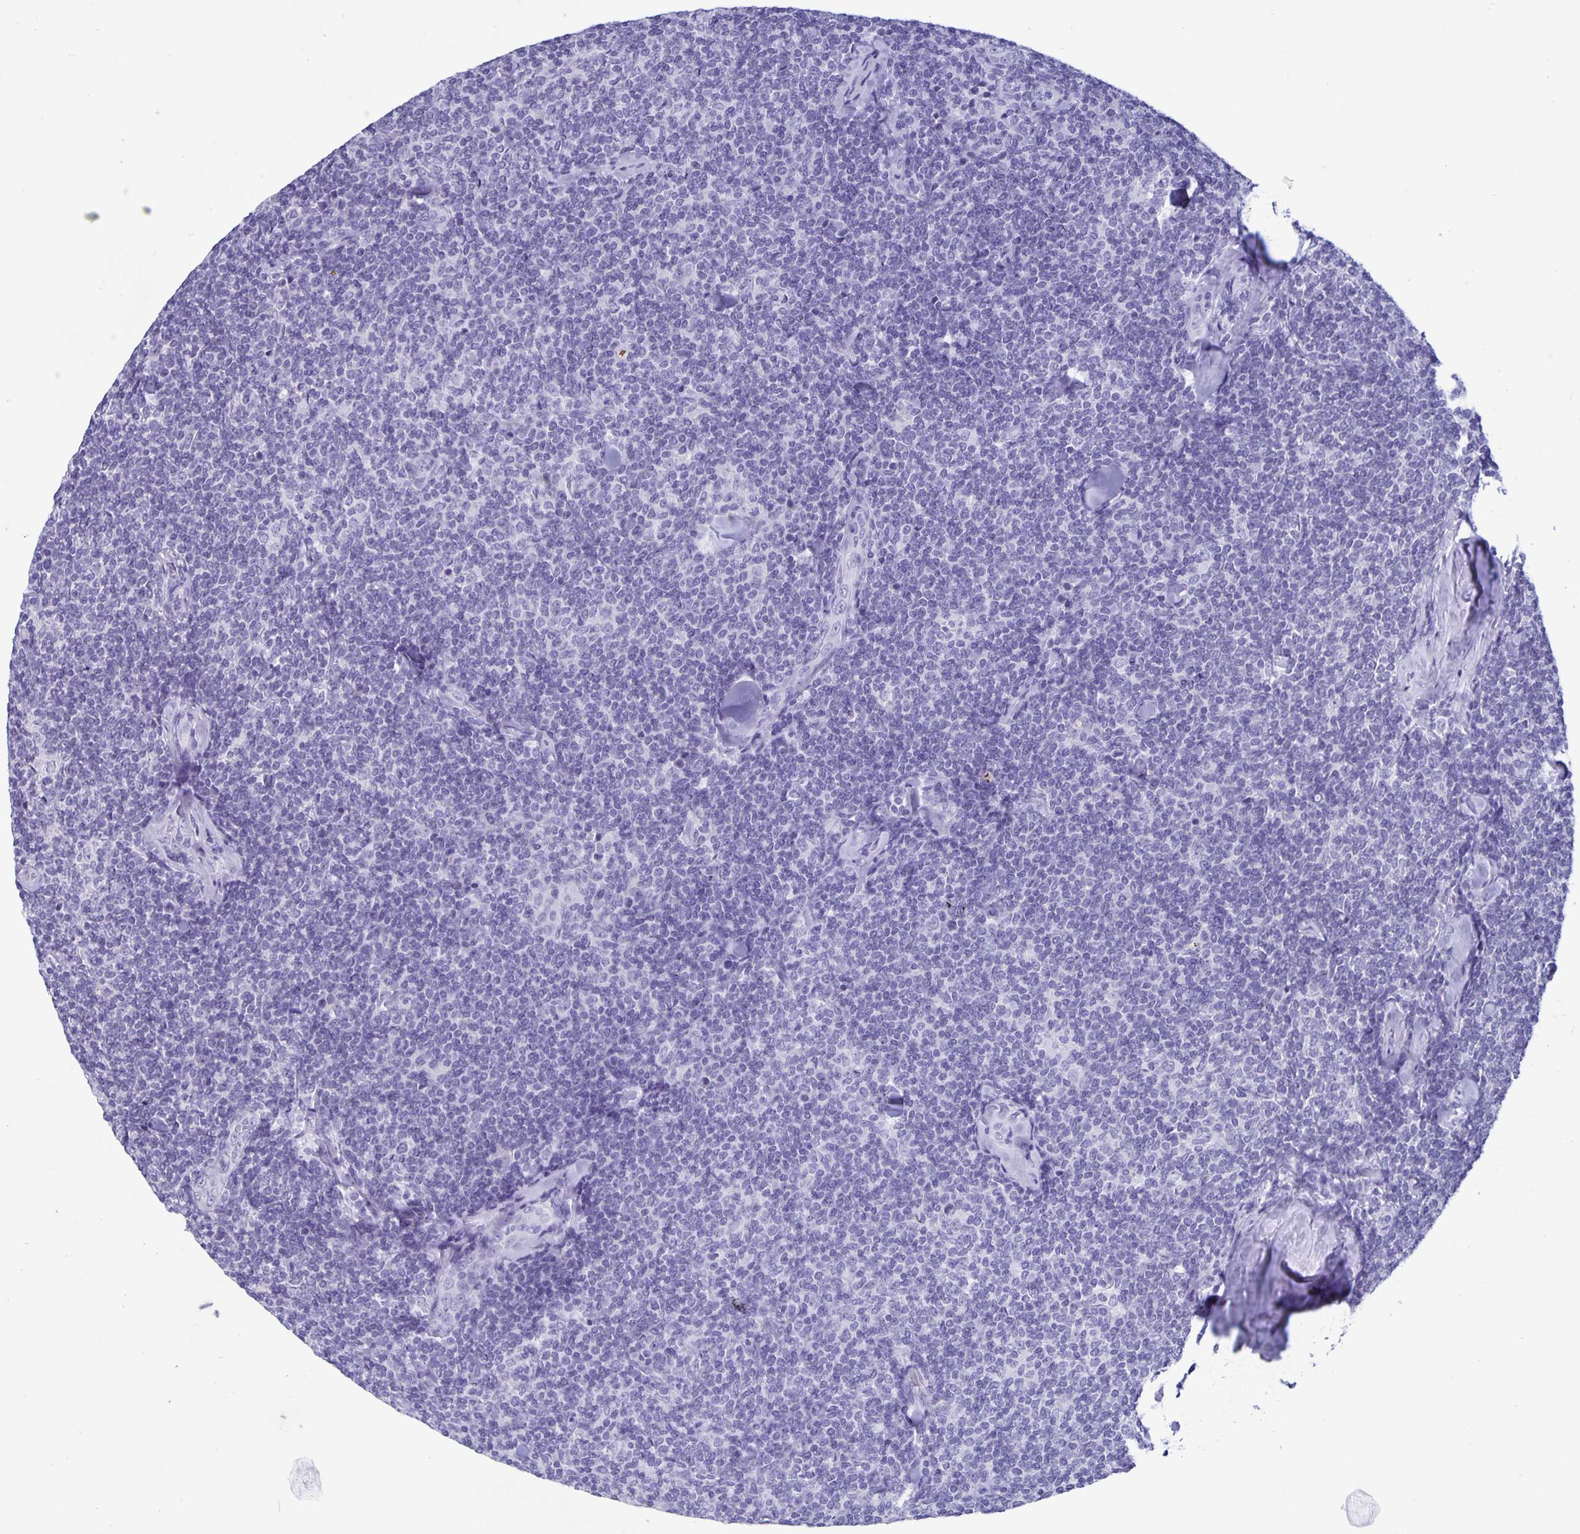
{"staining": {"intensity": "negative", "quantity": "none", "location": "none"}, "tissue": "lymphoma", "cell_type": "Tumor cells", "image_type": "cancer", "snomed": [{"axis": "morphology", "description": "Malignant lymphoma, non-Hodgkin's type, Low grade"}, {"axis": "topography", "description": "Lymph node"}], "caption": "A photomicrograph of human lymphoma is negative for staining in tumor cells.", "gene": "BPIFA3", "patient": {"sex": "female", "age": 56}}